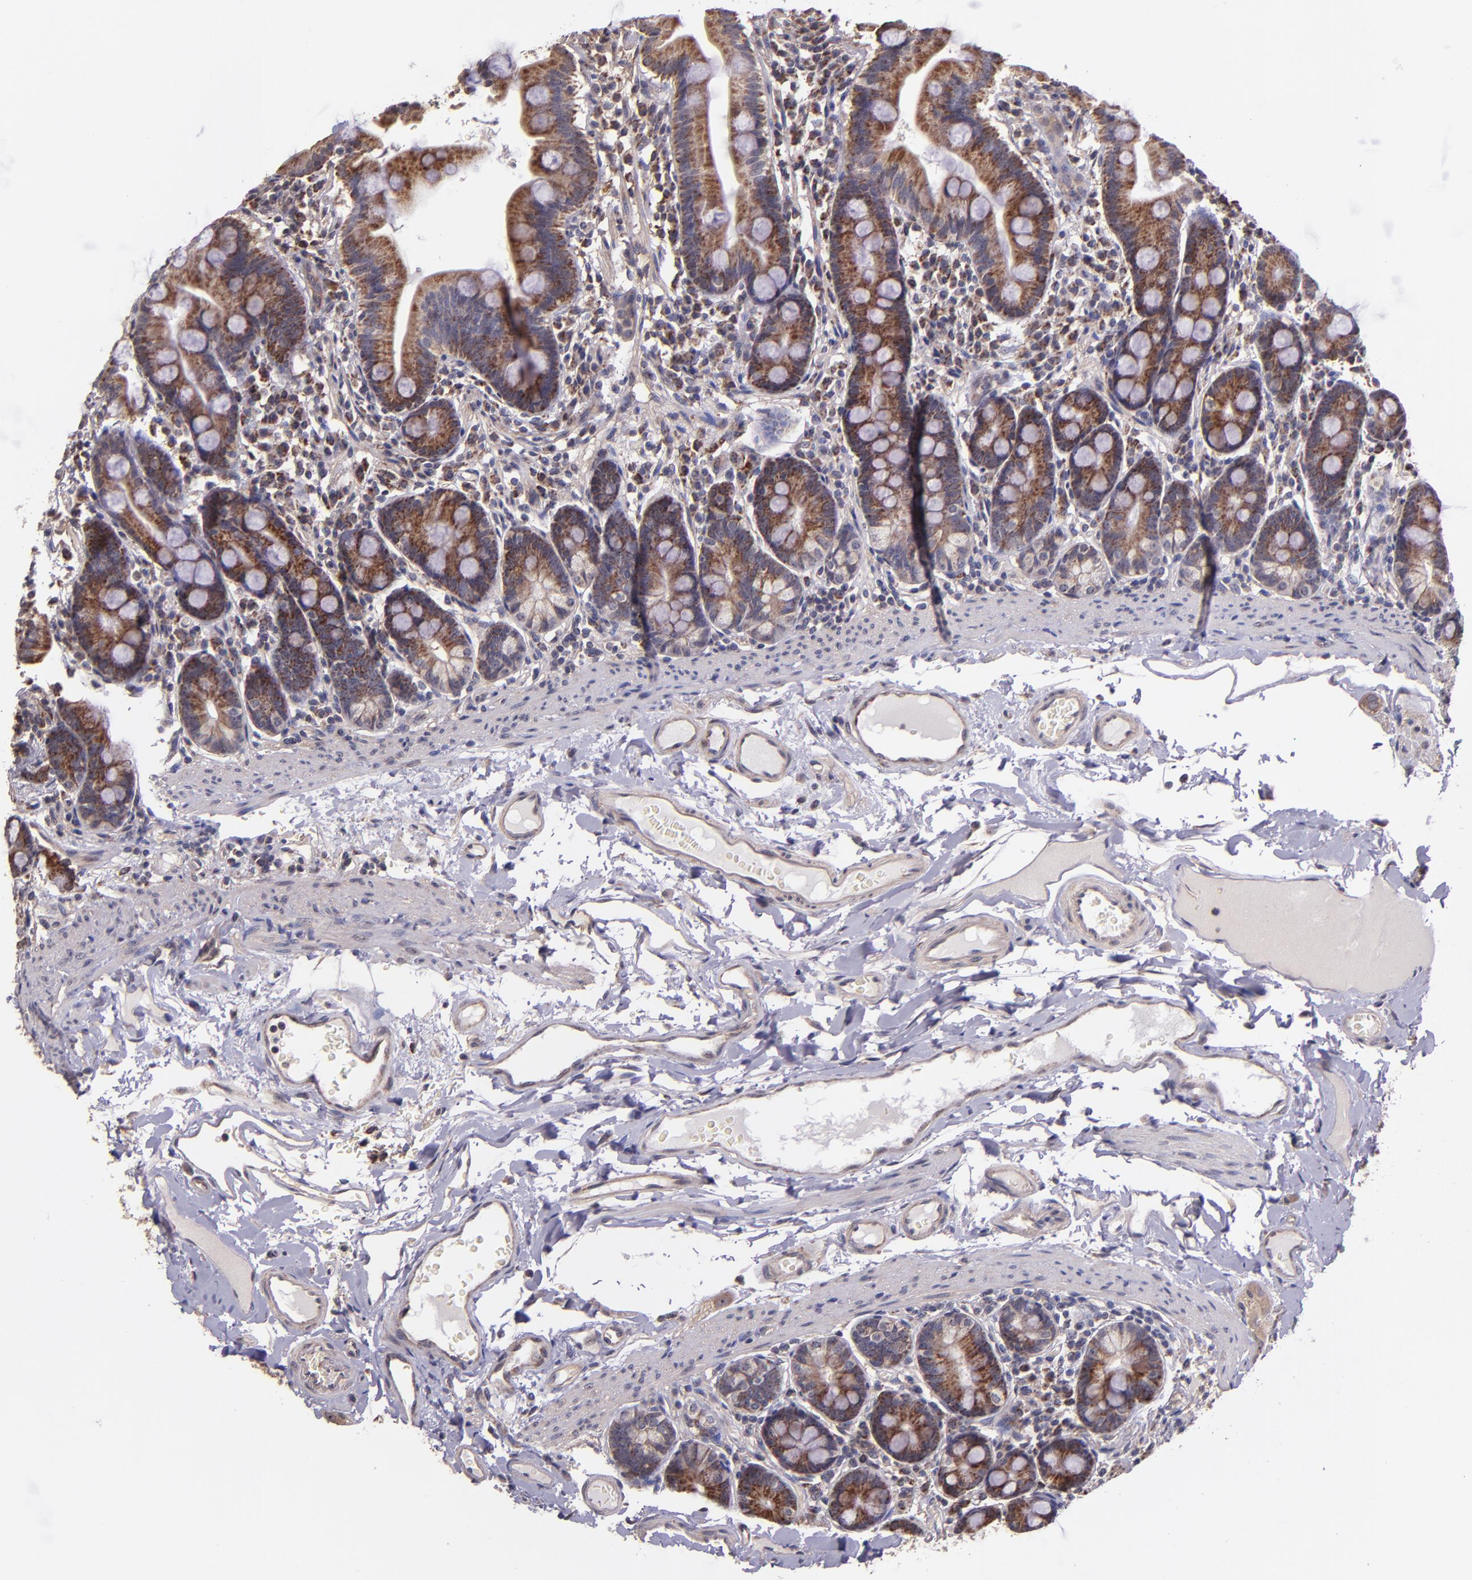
{"staining": {"intensity": "moderate", "quantity": ">75%", "location": "cytoplasmic/membranous"}, "tissue": "duodenum", "cell_type": "Glandular cells", "image_type": "normal", "snomed": [{"axis": "morphology", "description": "Normal tissue, NOS"}, {"axis": "topography", "description": "Duodenum"}], "caption": "Normal duodenum reveals moderate cytoplasmic/membranous expression in approximately >75% of glandular cells.", "gene": "SHC1", "patient": {"sex": "male", "age": 50}}